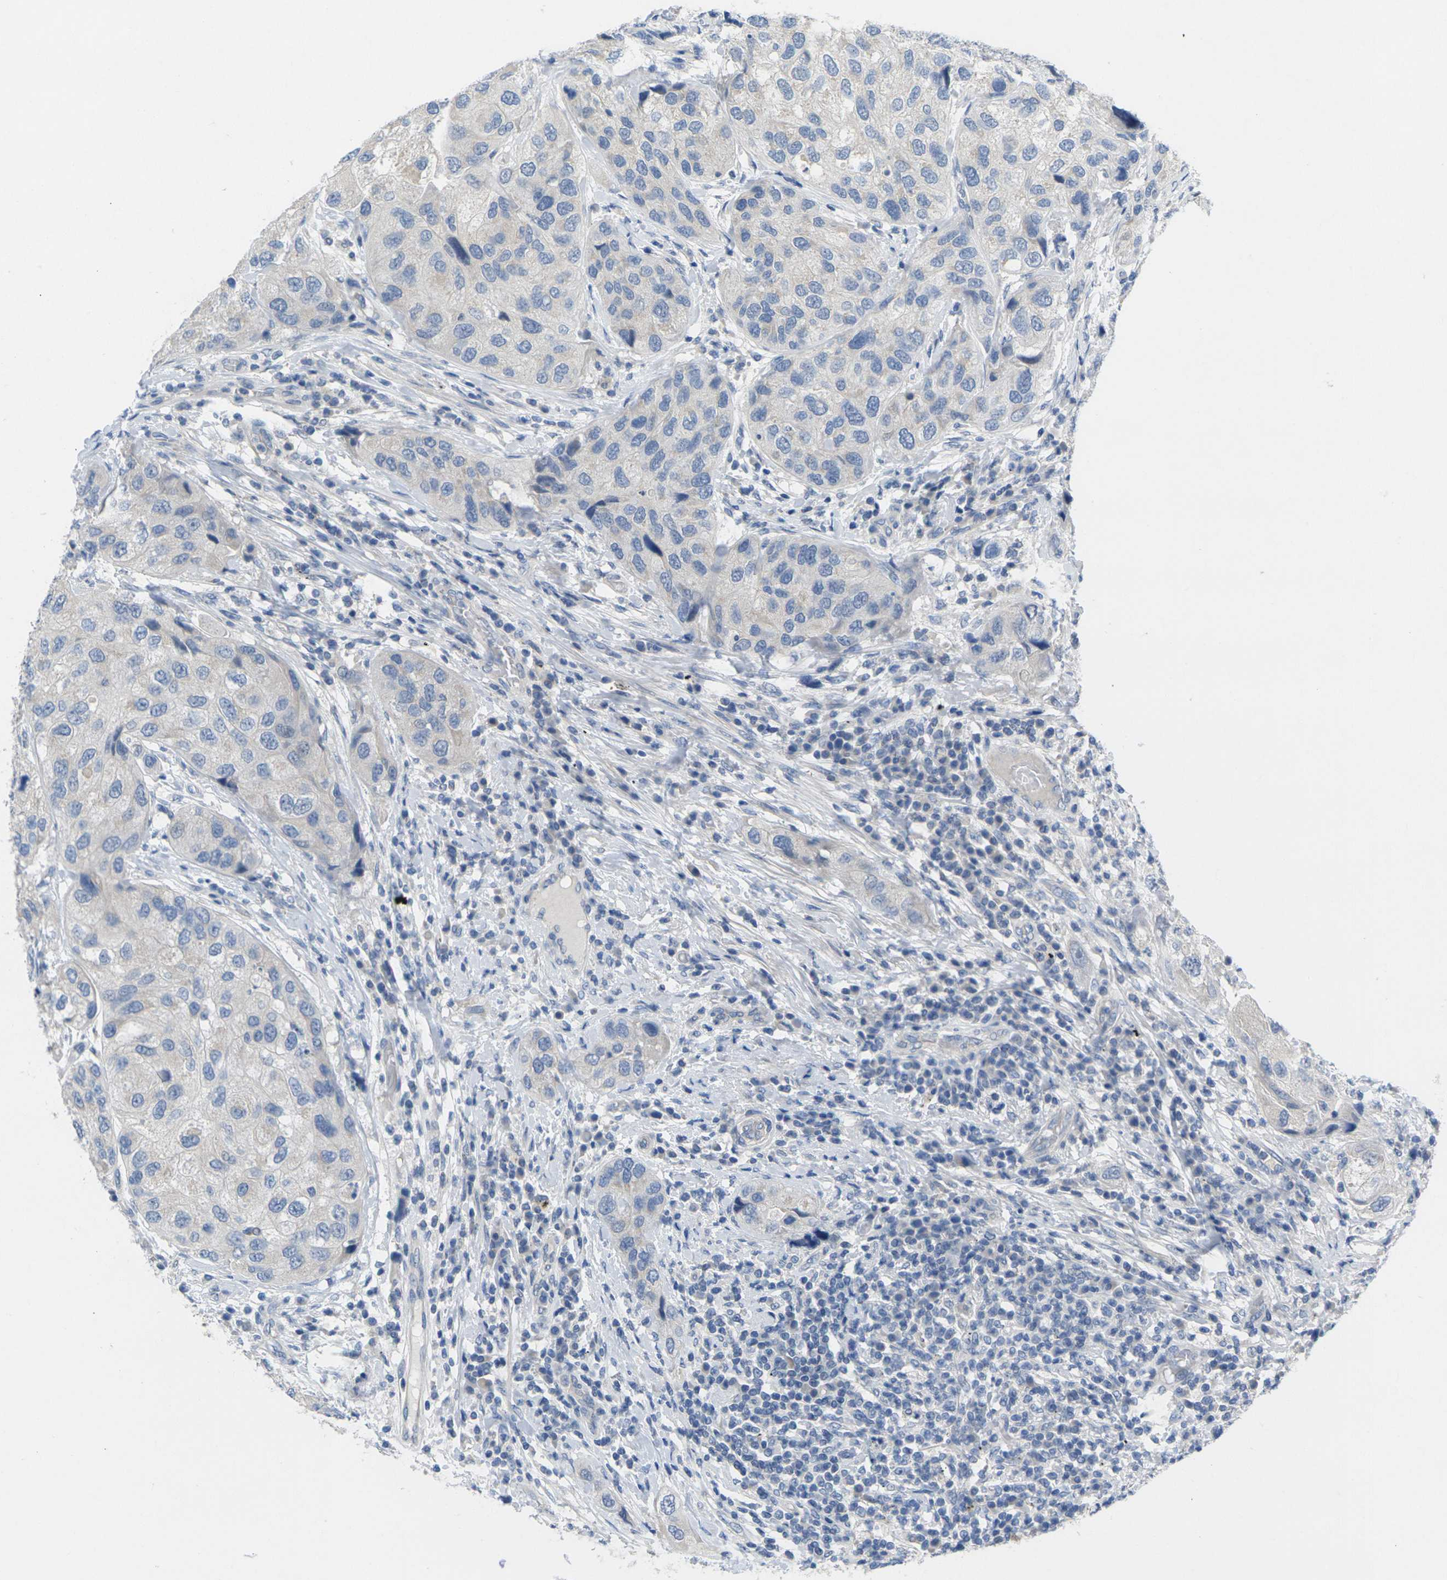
{"staining": {"intensity": "negative", "quantity": "none", "location": "none"}, "tissue": "urothelial cancer", "cell_type": "Tumor cells", "image_type": "cancer", "snomed": [{"axis": "morphology", "description": "Urothelial carcinoma, High grade"}, {"axis": "topography", "description": "Urinary bladder"}], "caption": "A micrograph of high-grade urothelial carcinoma stained for a protein reveals no brown staining in tumor cells. (Brightfield microscopy of DAB (3,3'-diaminobenzidine) immunohistochemistry (IHC) at high magnification).", "gene": "TNNI3", "patient": {"sex": "female", "age": 64}}